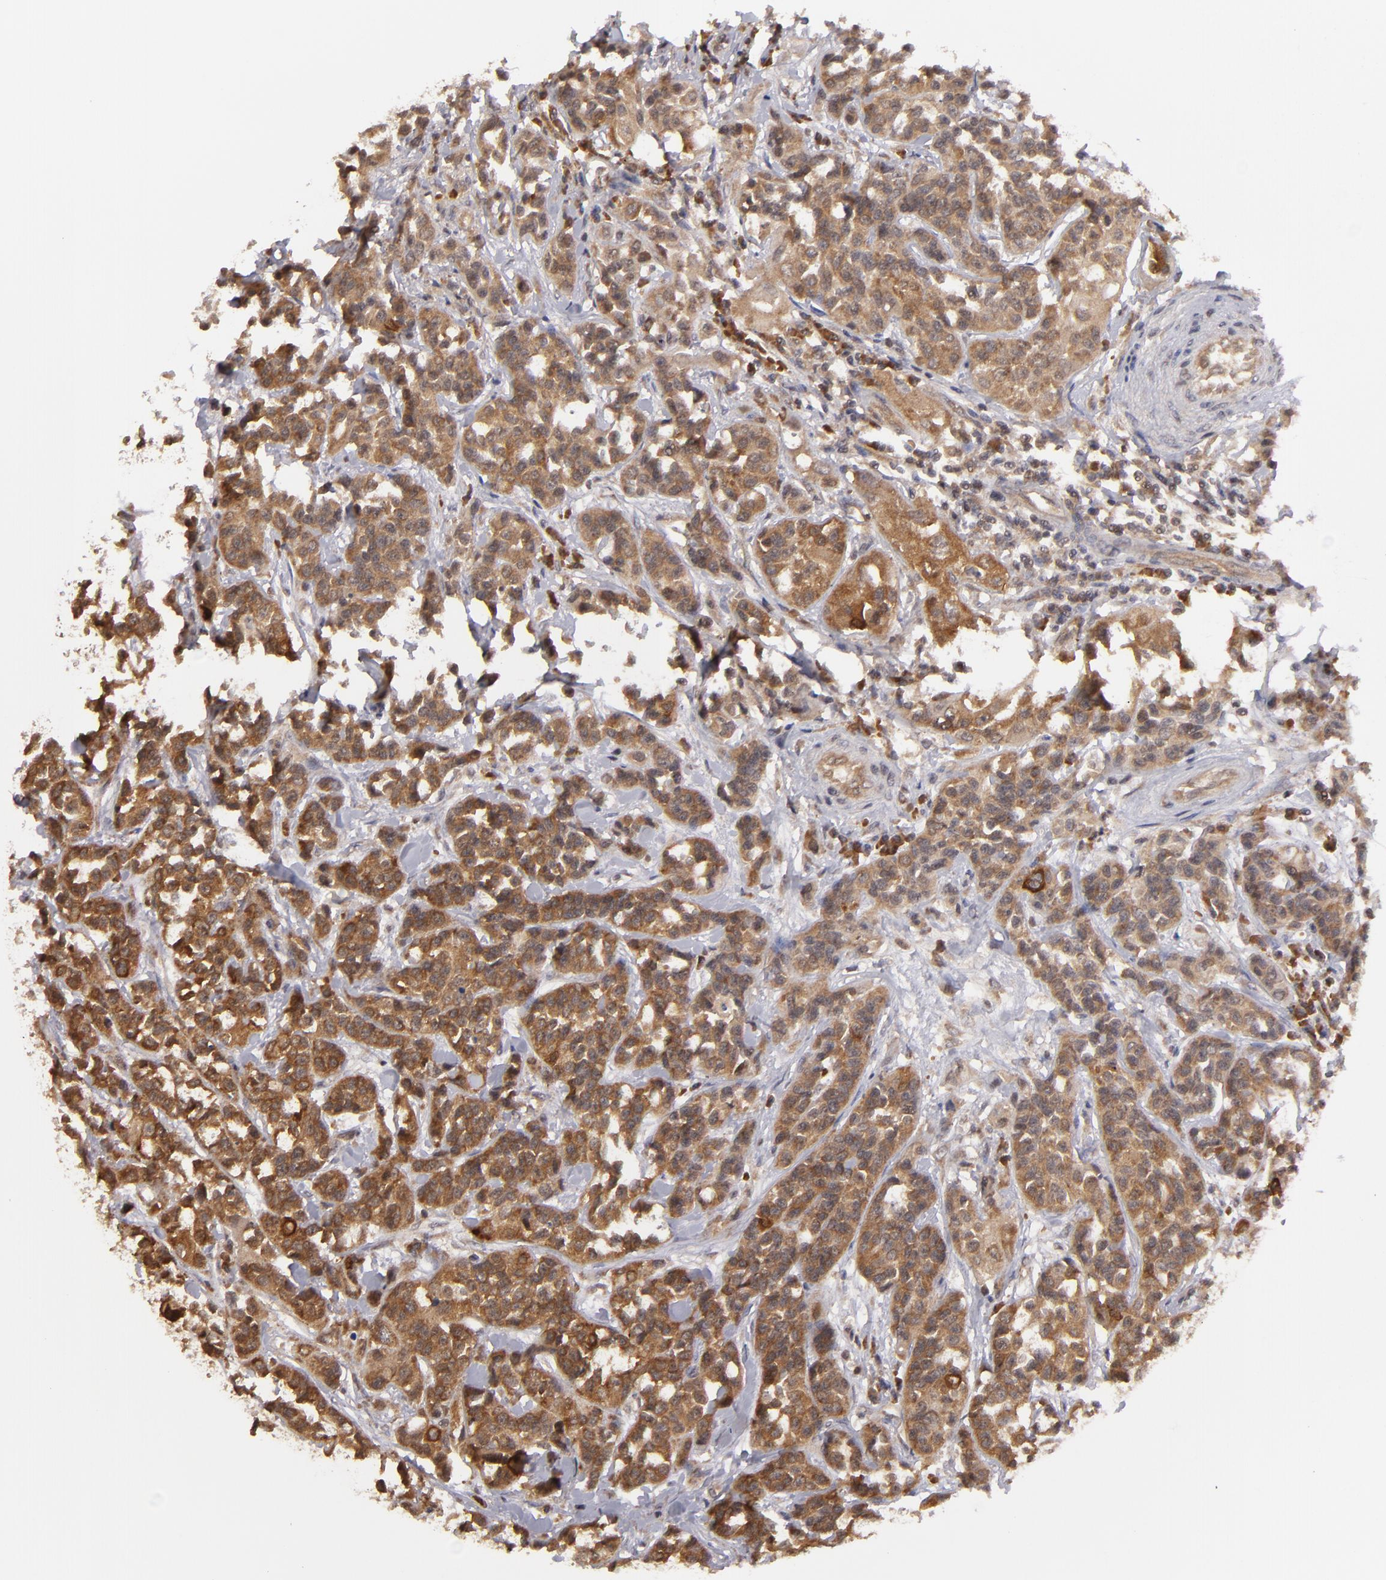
{"staining": {"intensity": "strong", "quantity": ">75%", "location": "cytoplasmic/membranous"}, "tissue": "urothelial cancer", "cell_type": "Tumor cells", "image_type": "cancer", "snomed": [{"axis": "morphology", "description": "Urothelial carcinoma, High grade"}, {"axis": "topography", "description": "Urinary bladder"}], "caption": "Strong cytoplasmic/membranous positivity is appreciated in about >75% of tumor cells in urothelial carcinoma (high-grade). (DAB (3,3'-diaminobenzidine) = brown stain, brightfield microscopy at high magnification).", "gene": "MAPK3", "patient": {"sex": "female", "age": 81}}